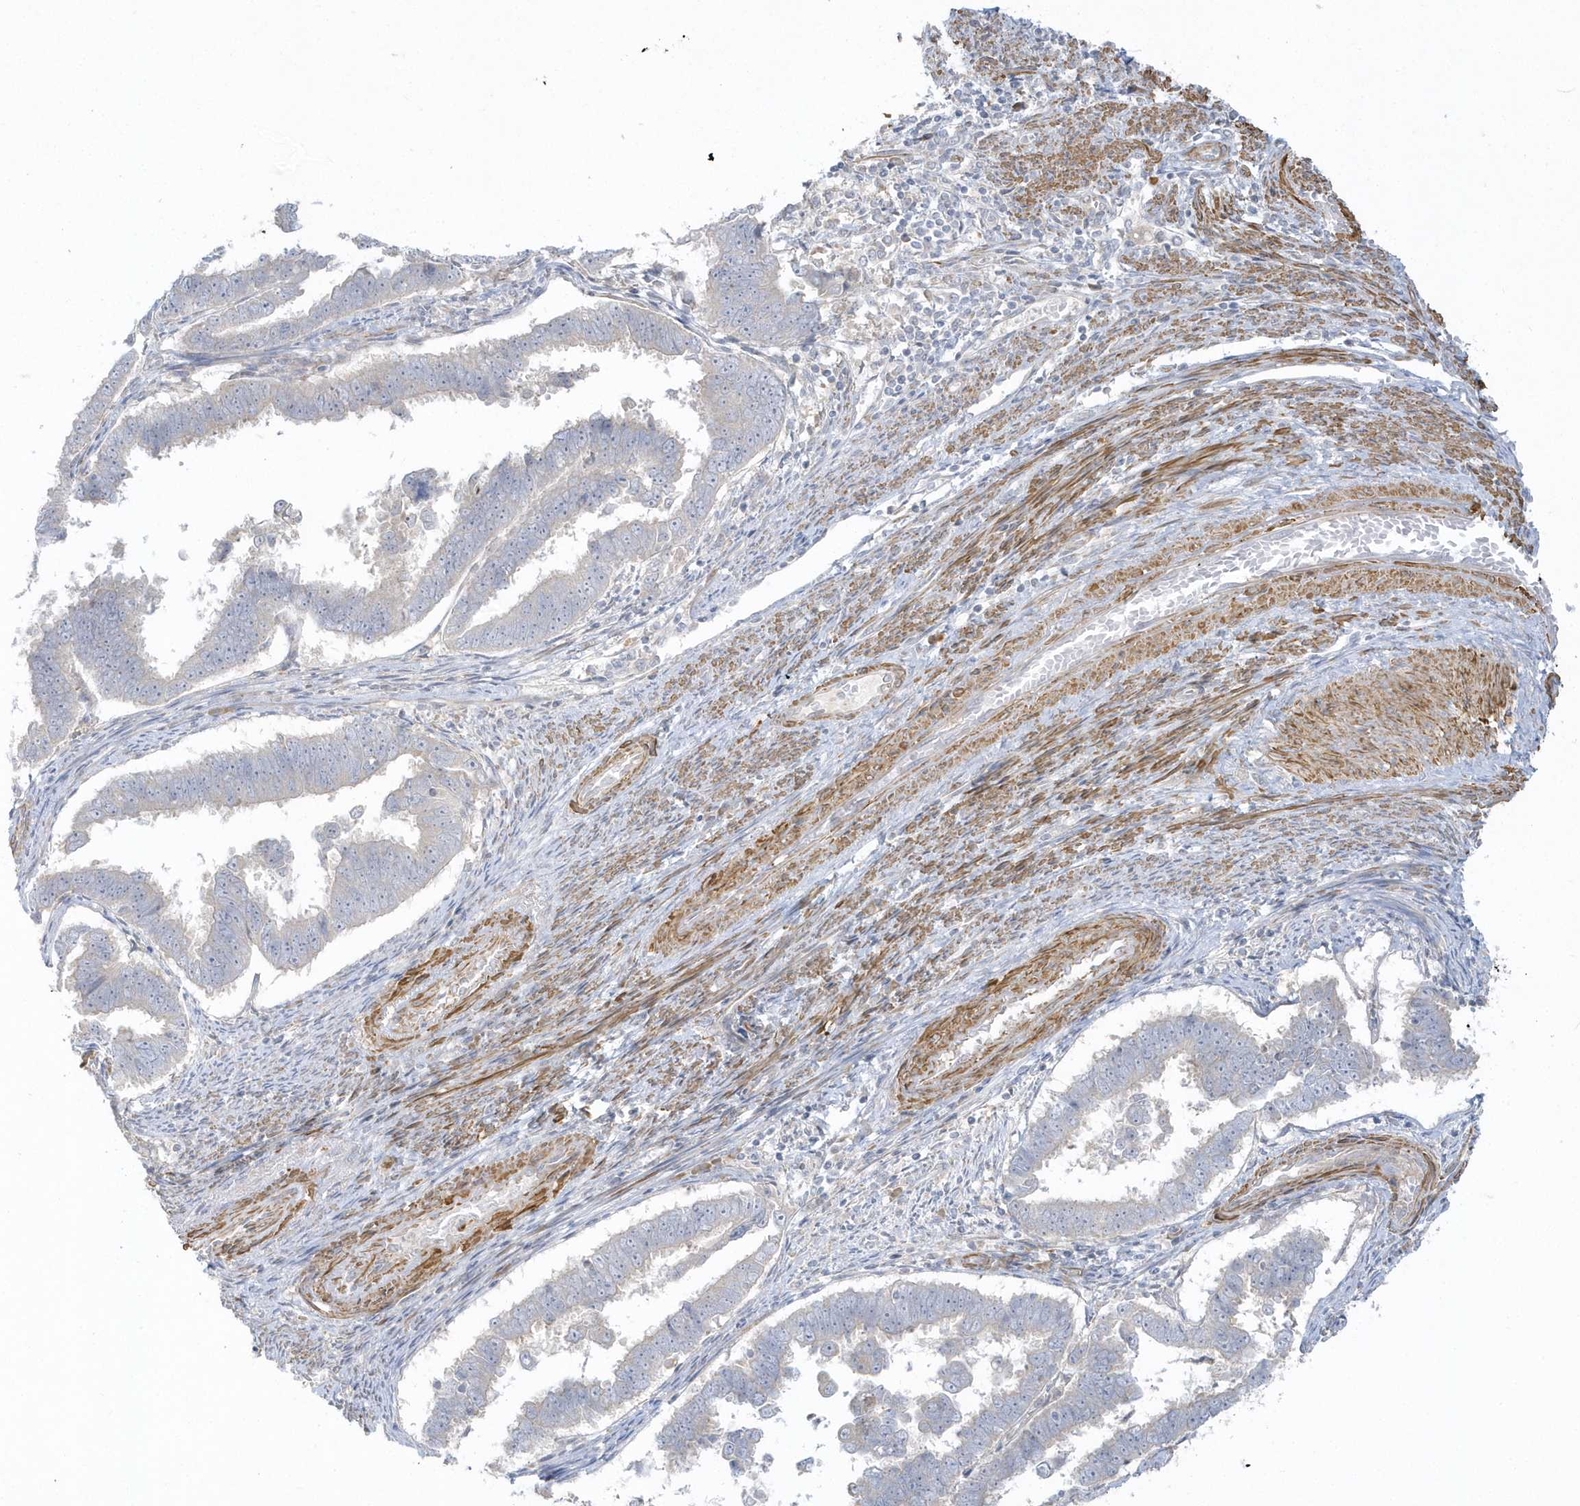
{"staining": {"intensity": "negative", "quantity": "none", "location": "none"}, "tissue": "endometrial cancer", "cell_type": "Tumor cells", "image_type": "cancer", "snomed": [{"axis": "morphology", "description": "Adenocarcinoma, NOS"}, {"axis": "topography", "description": "Endometrium"}], "caption": "This is an IHC histopathology image of human endometrial cancer. There is no positivity in tumor cells.", "gene": "THADA", "patient": {"sex": "female", "age": 75}}